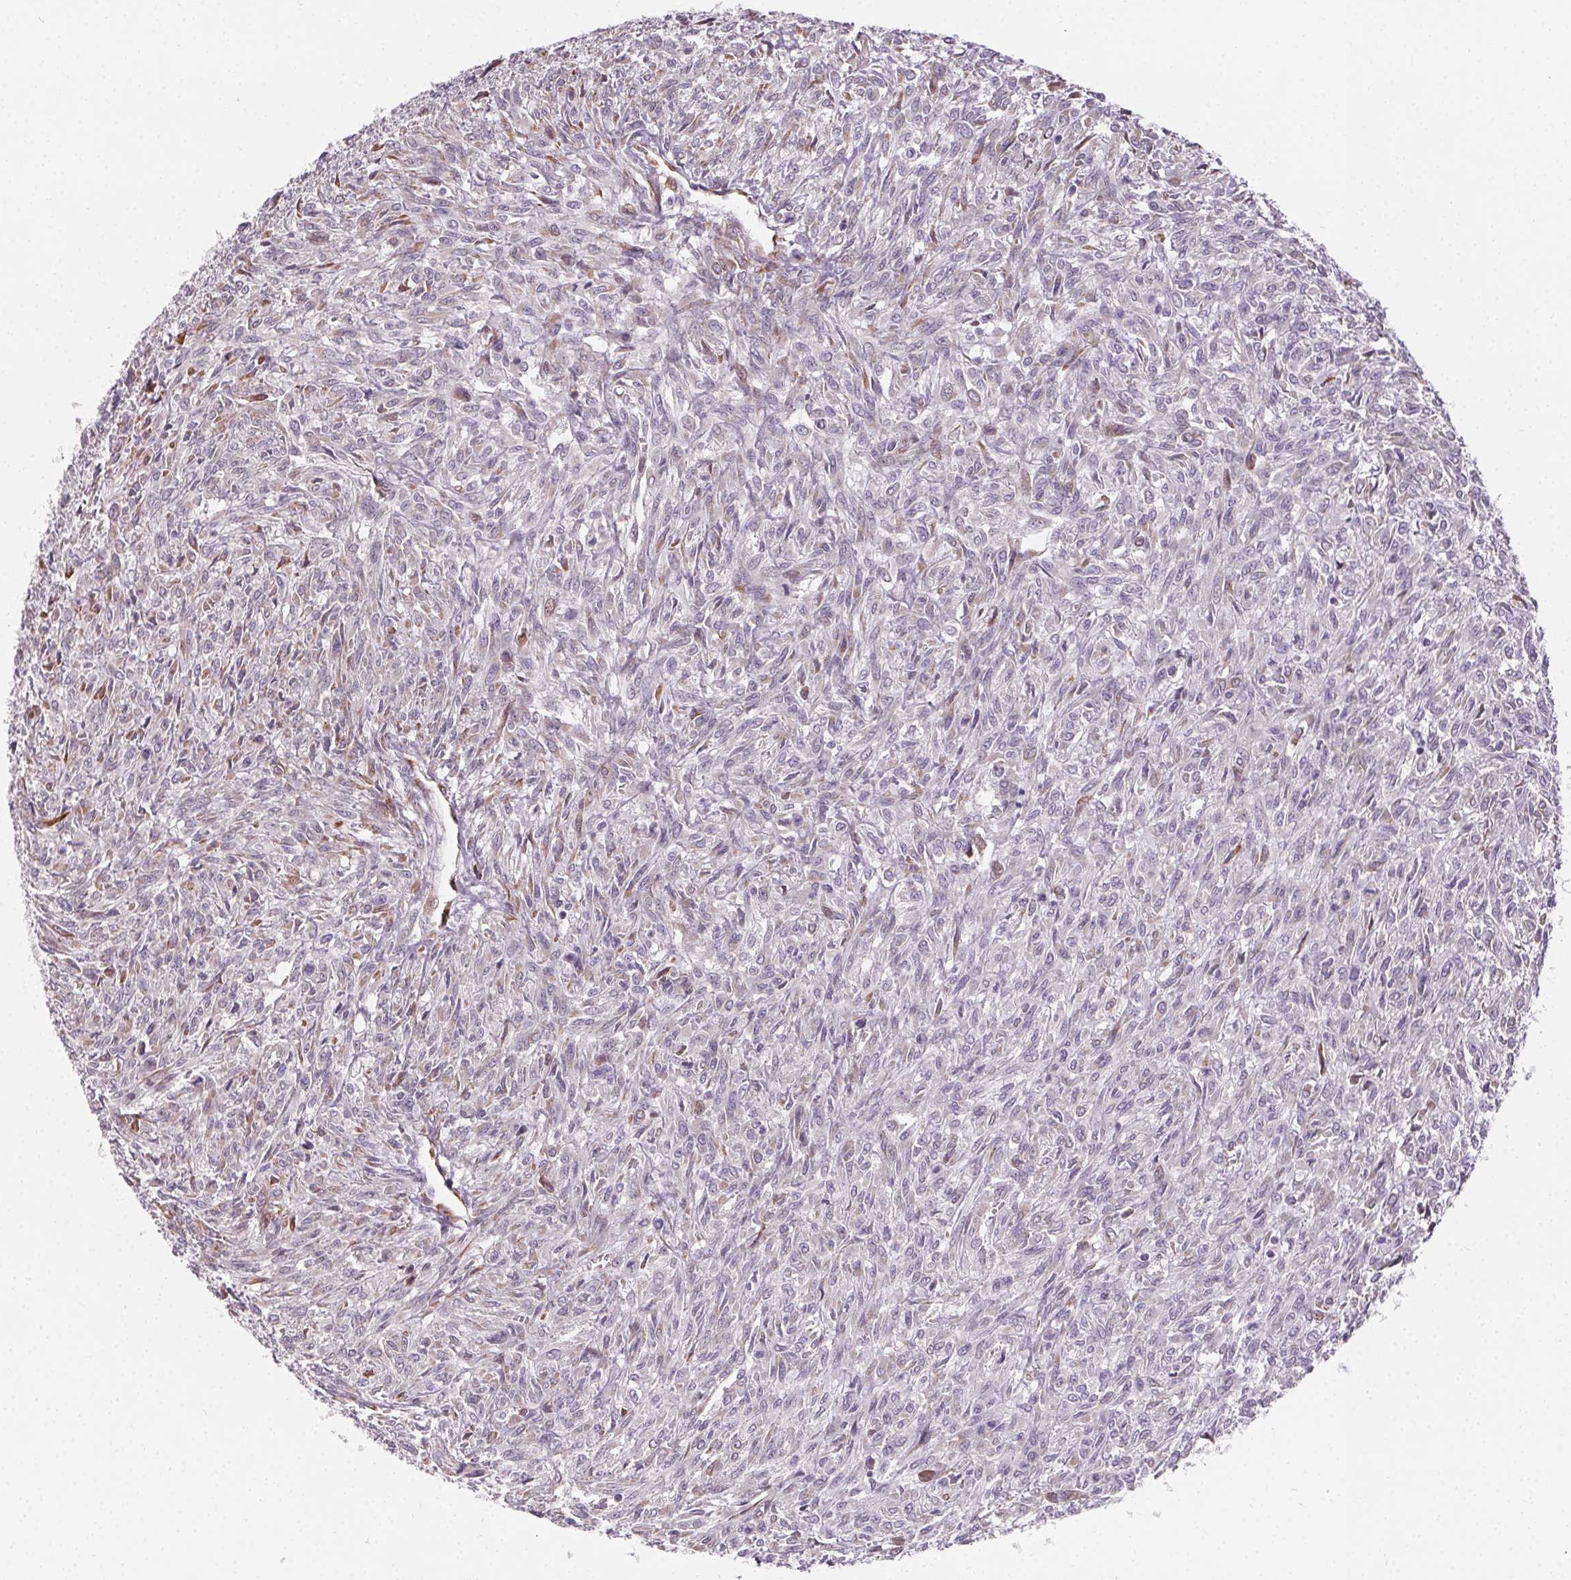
{"staining": {"intensity": "negative", "quantity": "none", "location": "none"}, "tissue": "renal cancer", "cell_type": "Tumor cells", "image_type": "cancer", "snomed": [{"axis": "morphology", "description": "Adenocarcinoma, NOS"}, {"axis": "topography", "description": "Kidney"}], "caption": "A histopathology image of human renal cancer (adenocarcinoma) is negative for staining in tumor cells. (DAB immunohistochemistry (IHC), high magnification).", "gene": "CCDC96", "patient": {"sex": "male", "age": 58}}